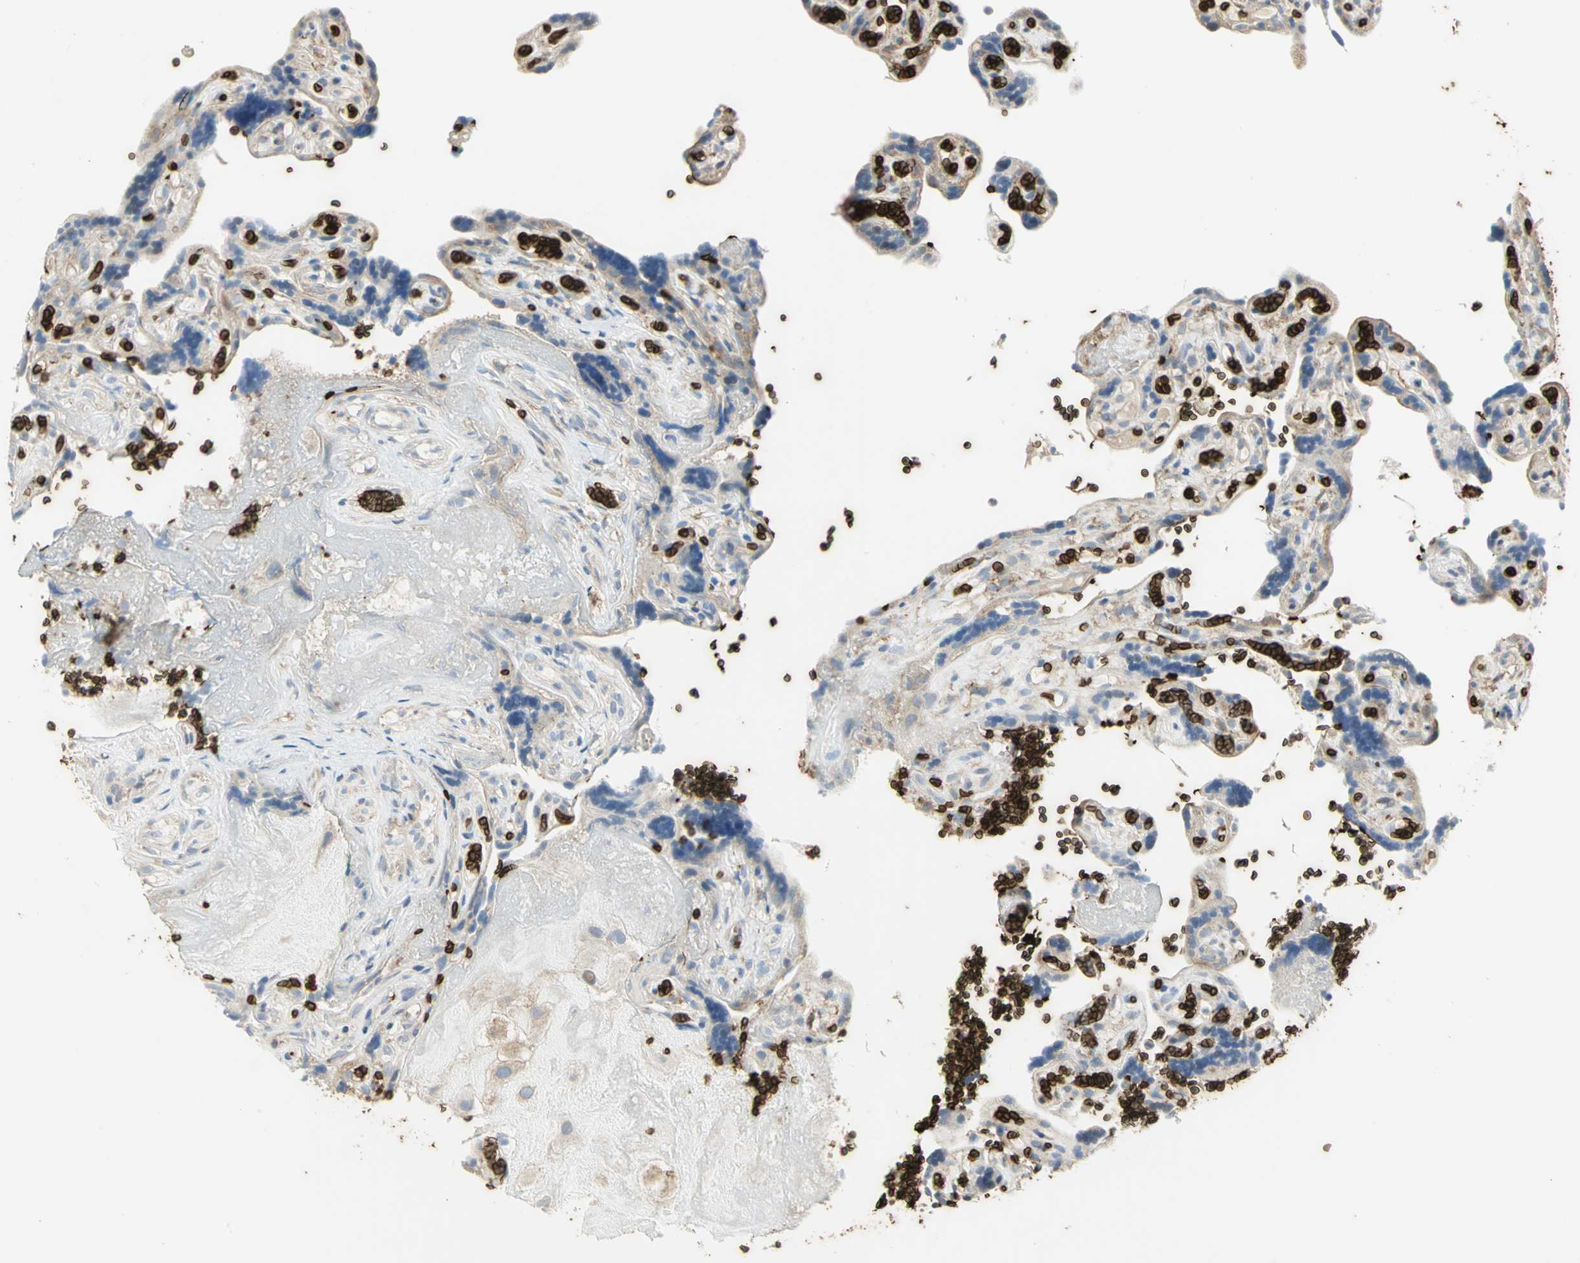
{"staining": {"intensity": "weak", "quantity": ">75%", "location": "cytoplasmic/membranous"}, "tissue": "placenta", "cell_type": "Trophoblastic cells", "image_type": "normal", "snomed": [{"axis": "morphology", "description": "Normal tissue, NOS"}, {"axis": "topography", "description": "Placenta"}], "caption": "Placenta stained with DAB (3,3'-diaminobenzidine) IHC exhibits low levels of weak cytoplasmic/membranous expression in approximately >75% of trophoblastic cells.", "gene": "ANK1", "patient": {"sex": "female", "age": 30}}